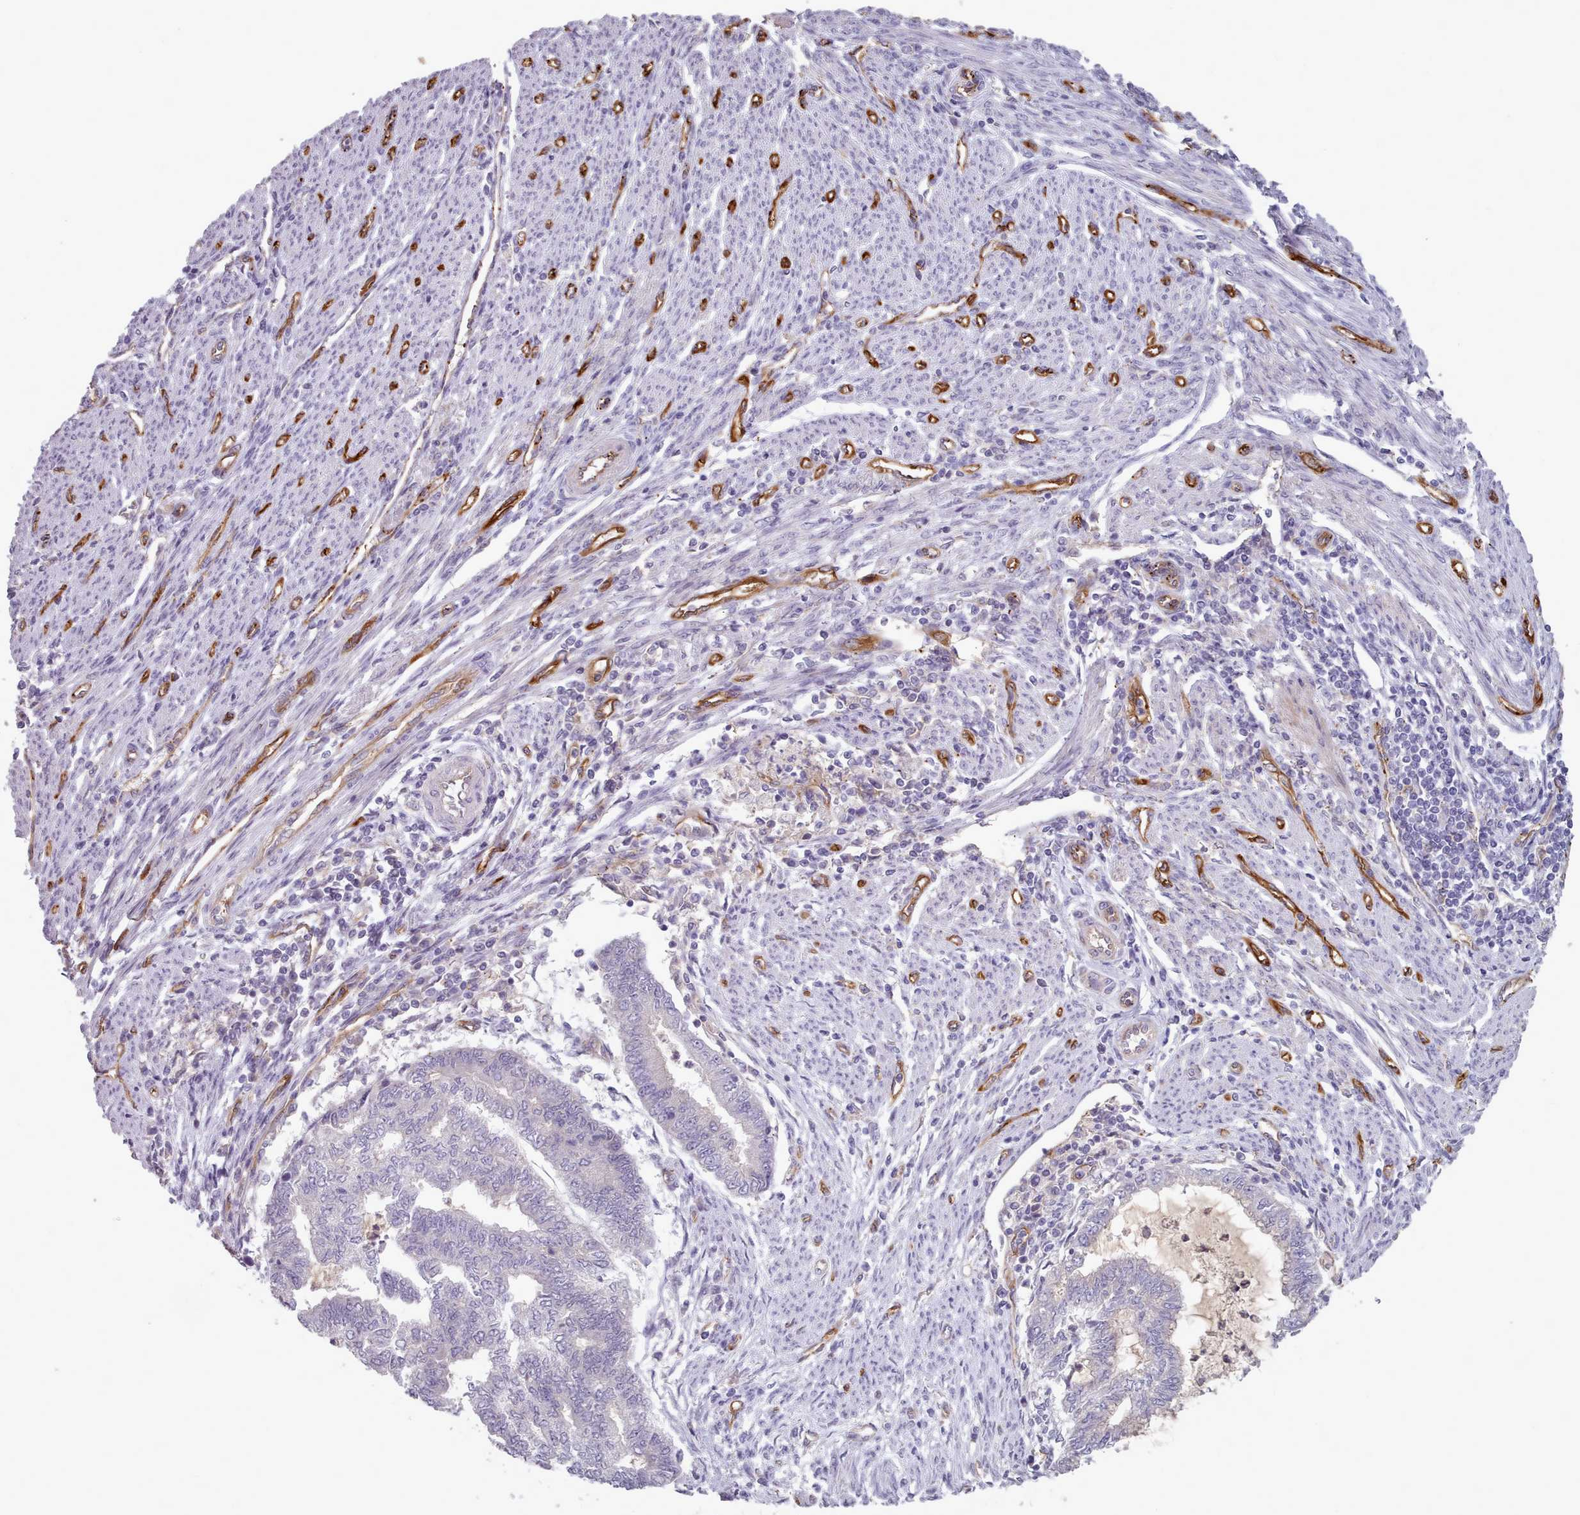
{"staining": {"intensity": "negative", "quantity": "none", "location": "none"}, "tissue": "endometrial cancer", "cell_type": "Tumor cells", "image_type": "cancer", "snomed": [{"axis": "morphology", "description": "Adenocarcinoma, NOS"}, {"axis": "topography", "description": "Endometrium"}], "caption": "IHC micrograph of neoplastic tissue: endometrial adenocarcinoma stained with DAB (3,3'-diaminobenzidine) demonstrates no significant protein expression in tumor cells.", "gene": "CD300LF", "patient": {"sex": "female", "age": 79}}